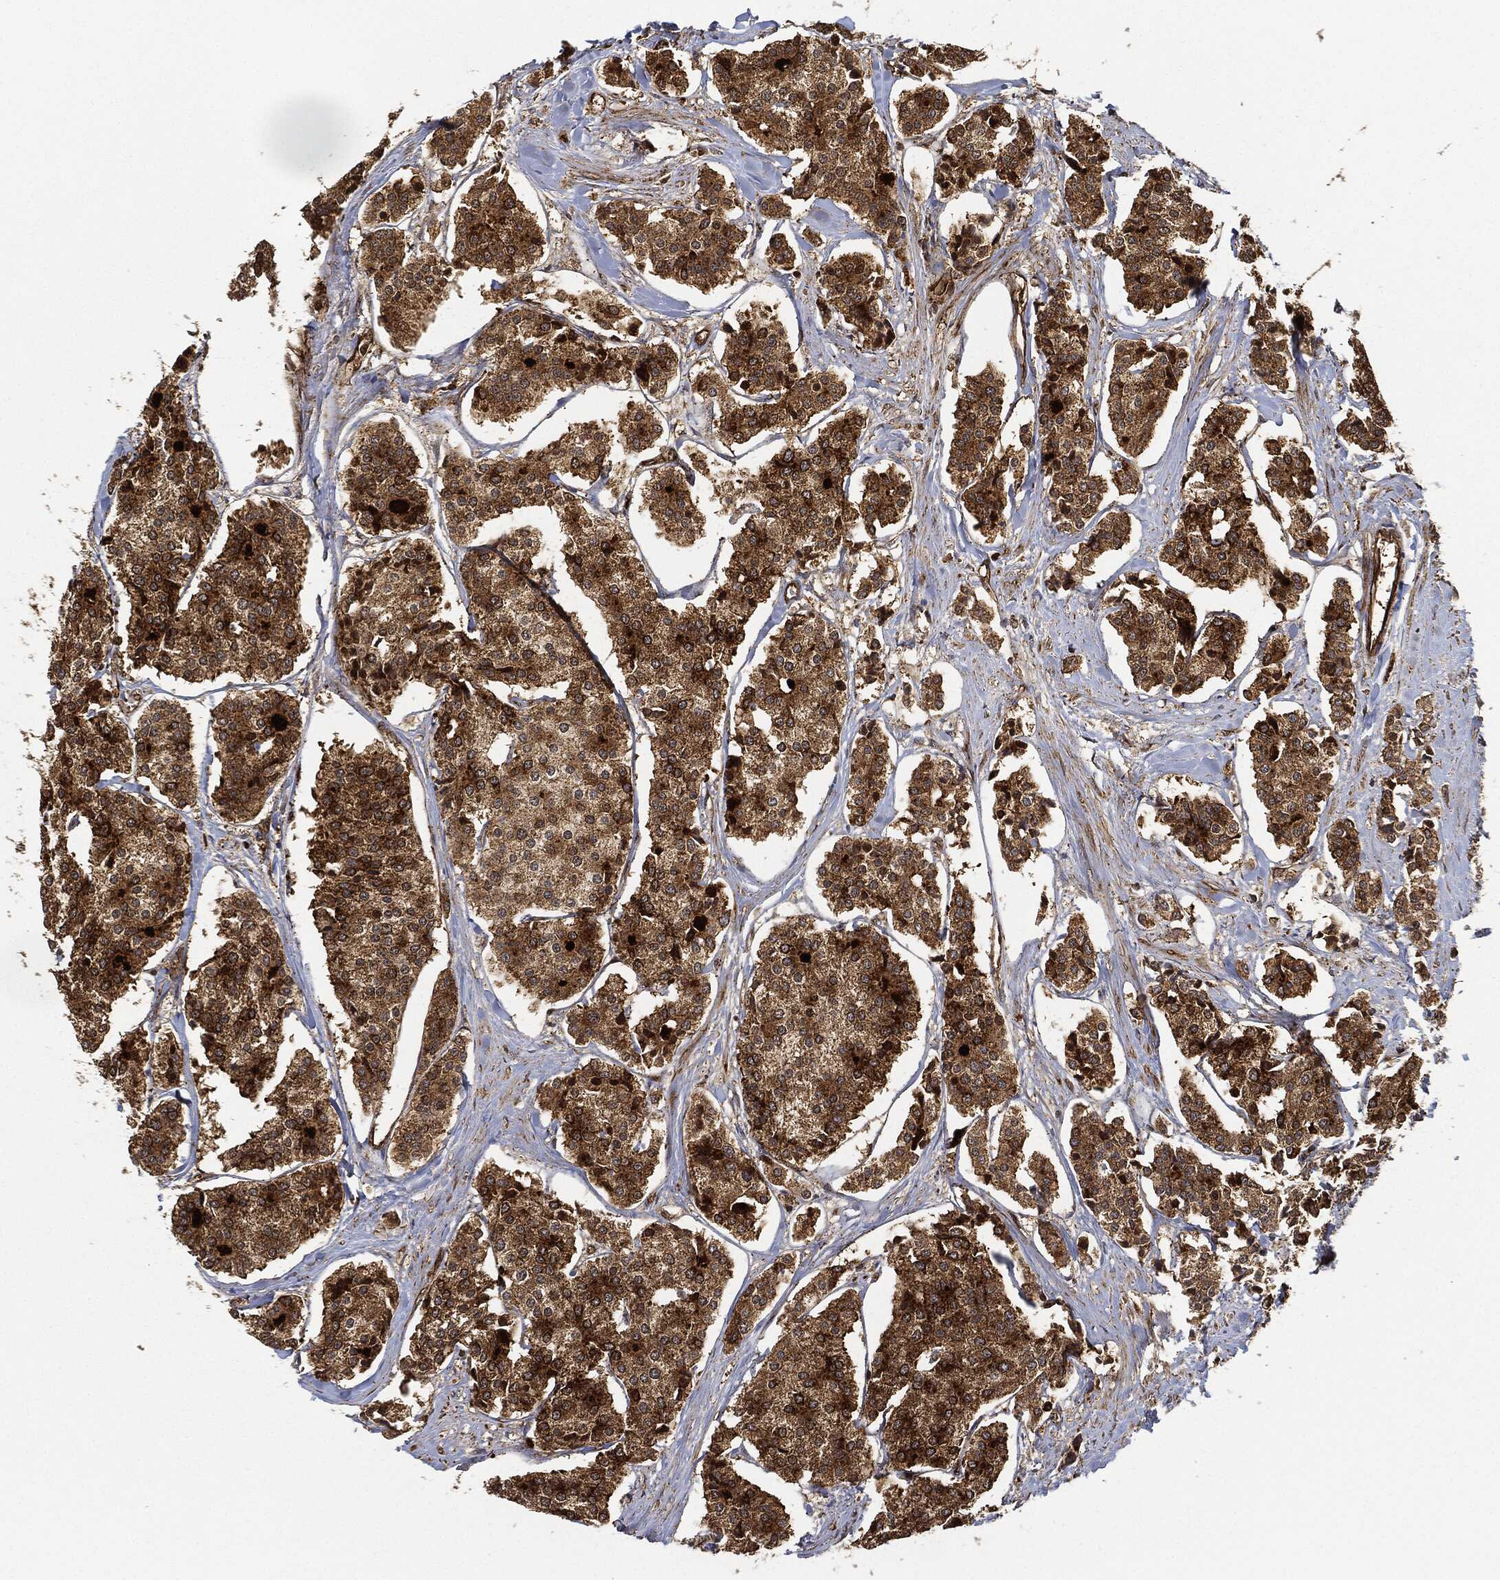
{"staining": {"intensity": "strong", "quantity": "25%-75%", "location": "cytoplasmic/membranous"}, "tissue": "carcinoid", "cell_type": "Tumor cells", "image_type": "cancer", "snomed": [{"axis": "morphology", "description": "Carcinoid, malignant, NOS"}, {"axis": "topography", "description": "Small intestine"}], "caption": "Immunohistochemistry (IHC) photomicrograph of neoplastic tissue: human malignant carcinoid stained using IHC reveals high levels of strong protein expression localized specifically in the cytoplasmic/membranous of tumor cells, appearing as a cytoplasmic/membranous brown color.", "gene": "MAP3K3", "patient": {"sex": "female", "age": 65}}